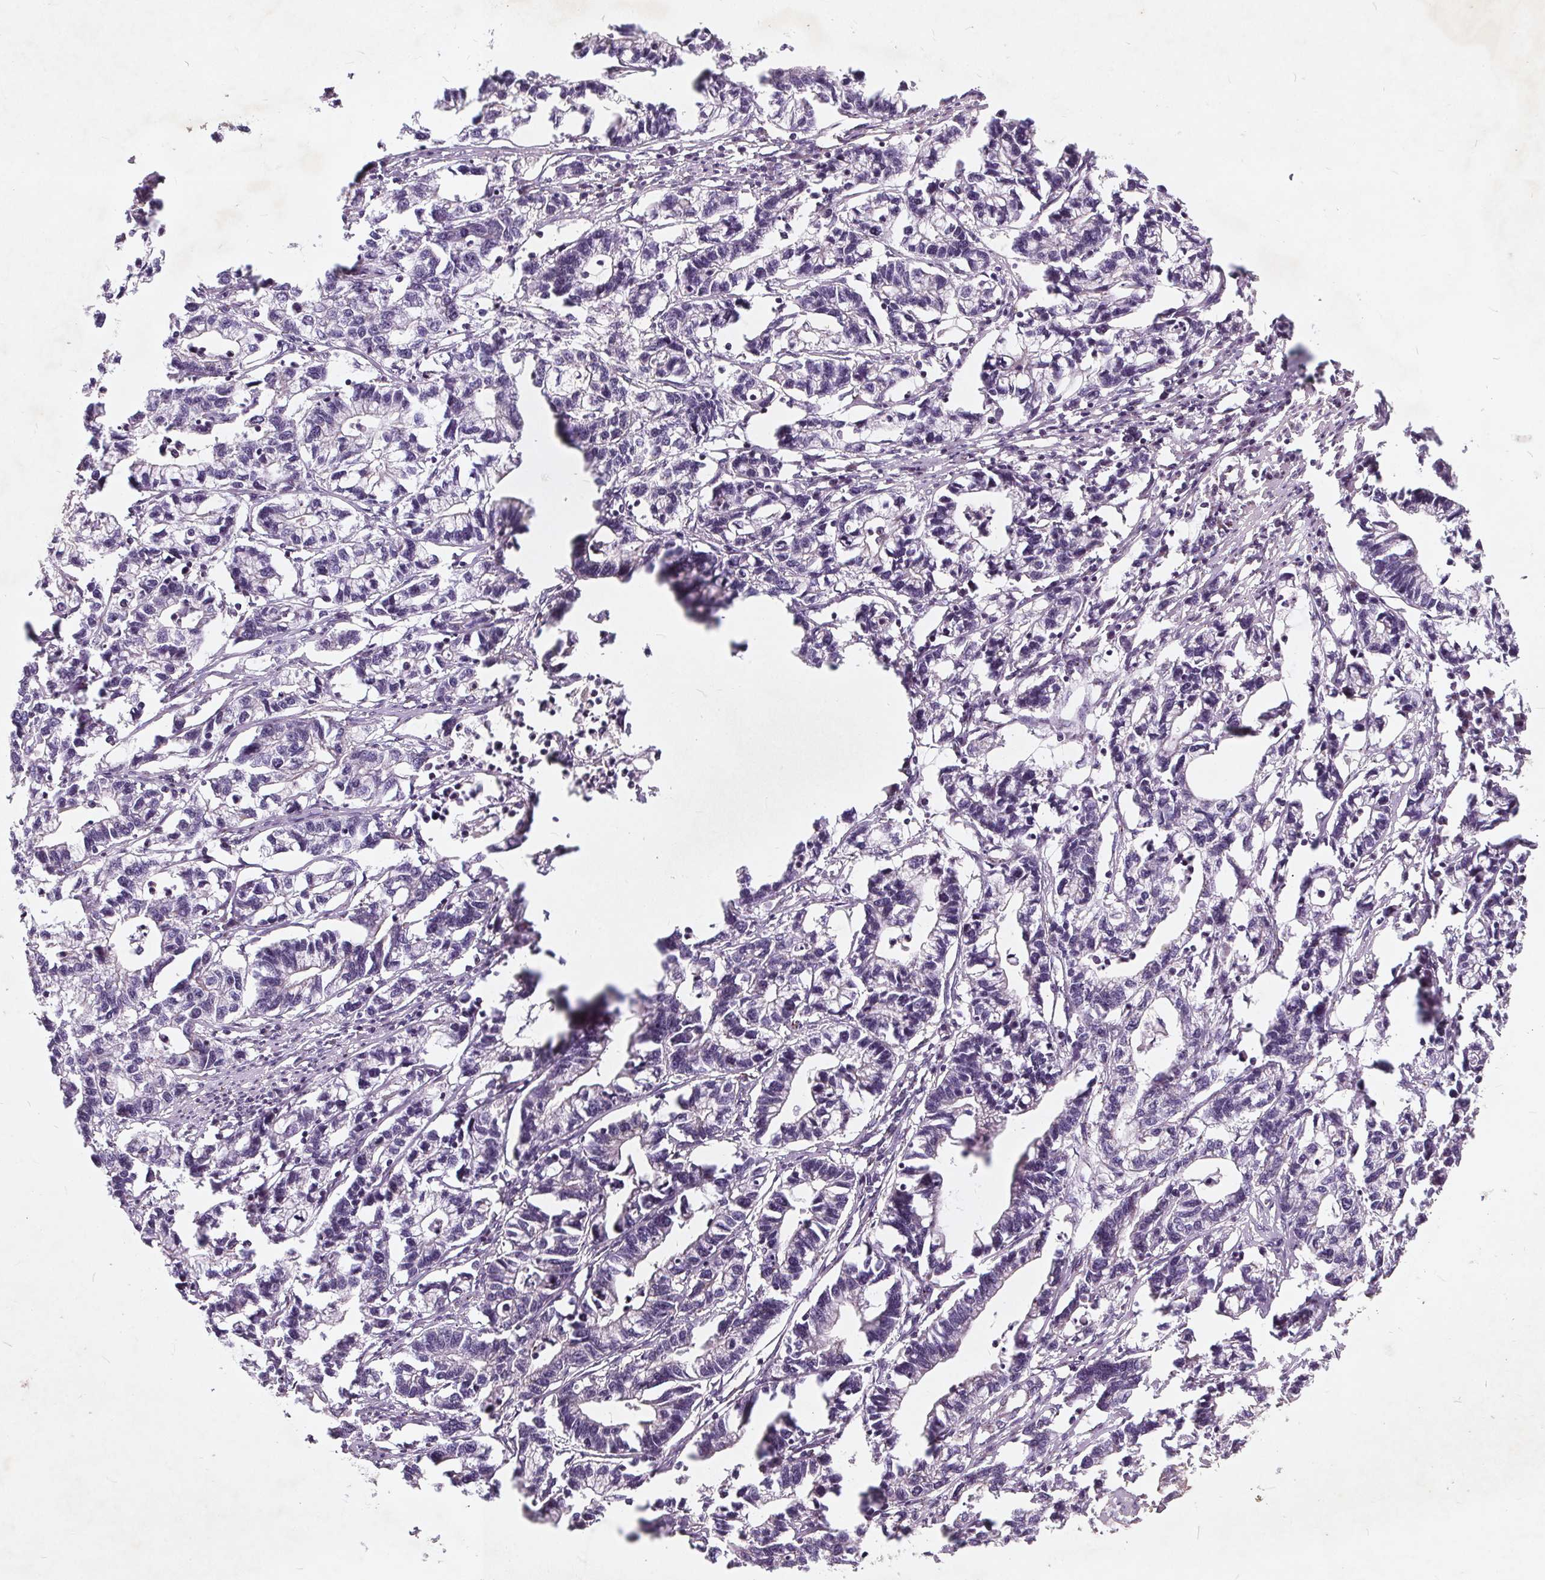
{"staining": {"intensity": "negative", "quantity": "none", "location": "none"}, "tissue": "stomach cancer", "cell_type": "Tumor cells", "image_type": "cancer", "snomed": [{"axis": "morphology", "description": "Adenocarcinoma, NOS"}, {"axis": "topography", "description": "Stomach"}], "caption": "Tumor cells show no significant protein positivity in adenocarcinoma (stomach).", "gene": "CSNK1G2", "patient": {"sex": "male", "age": 83}}